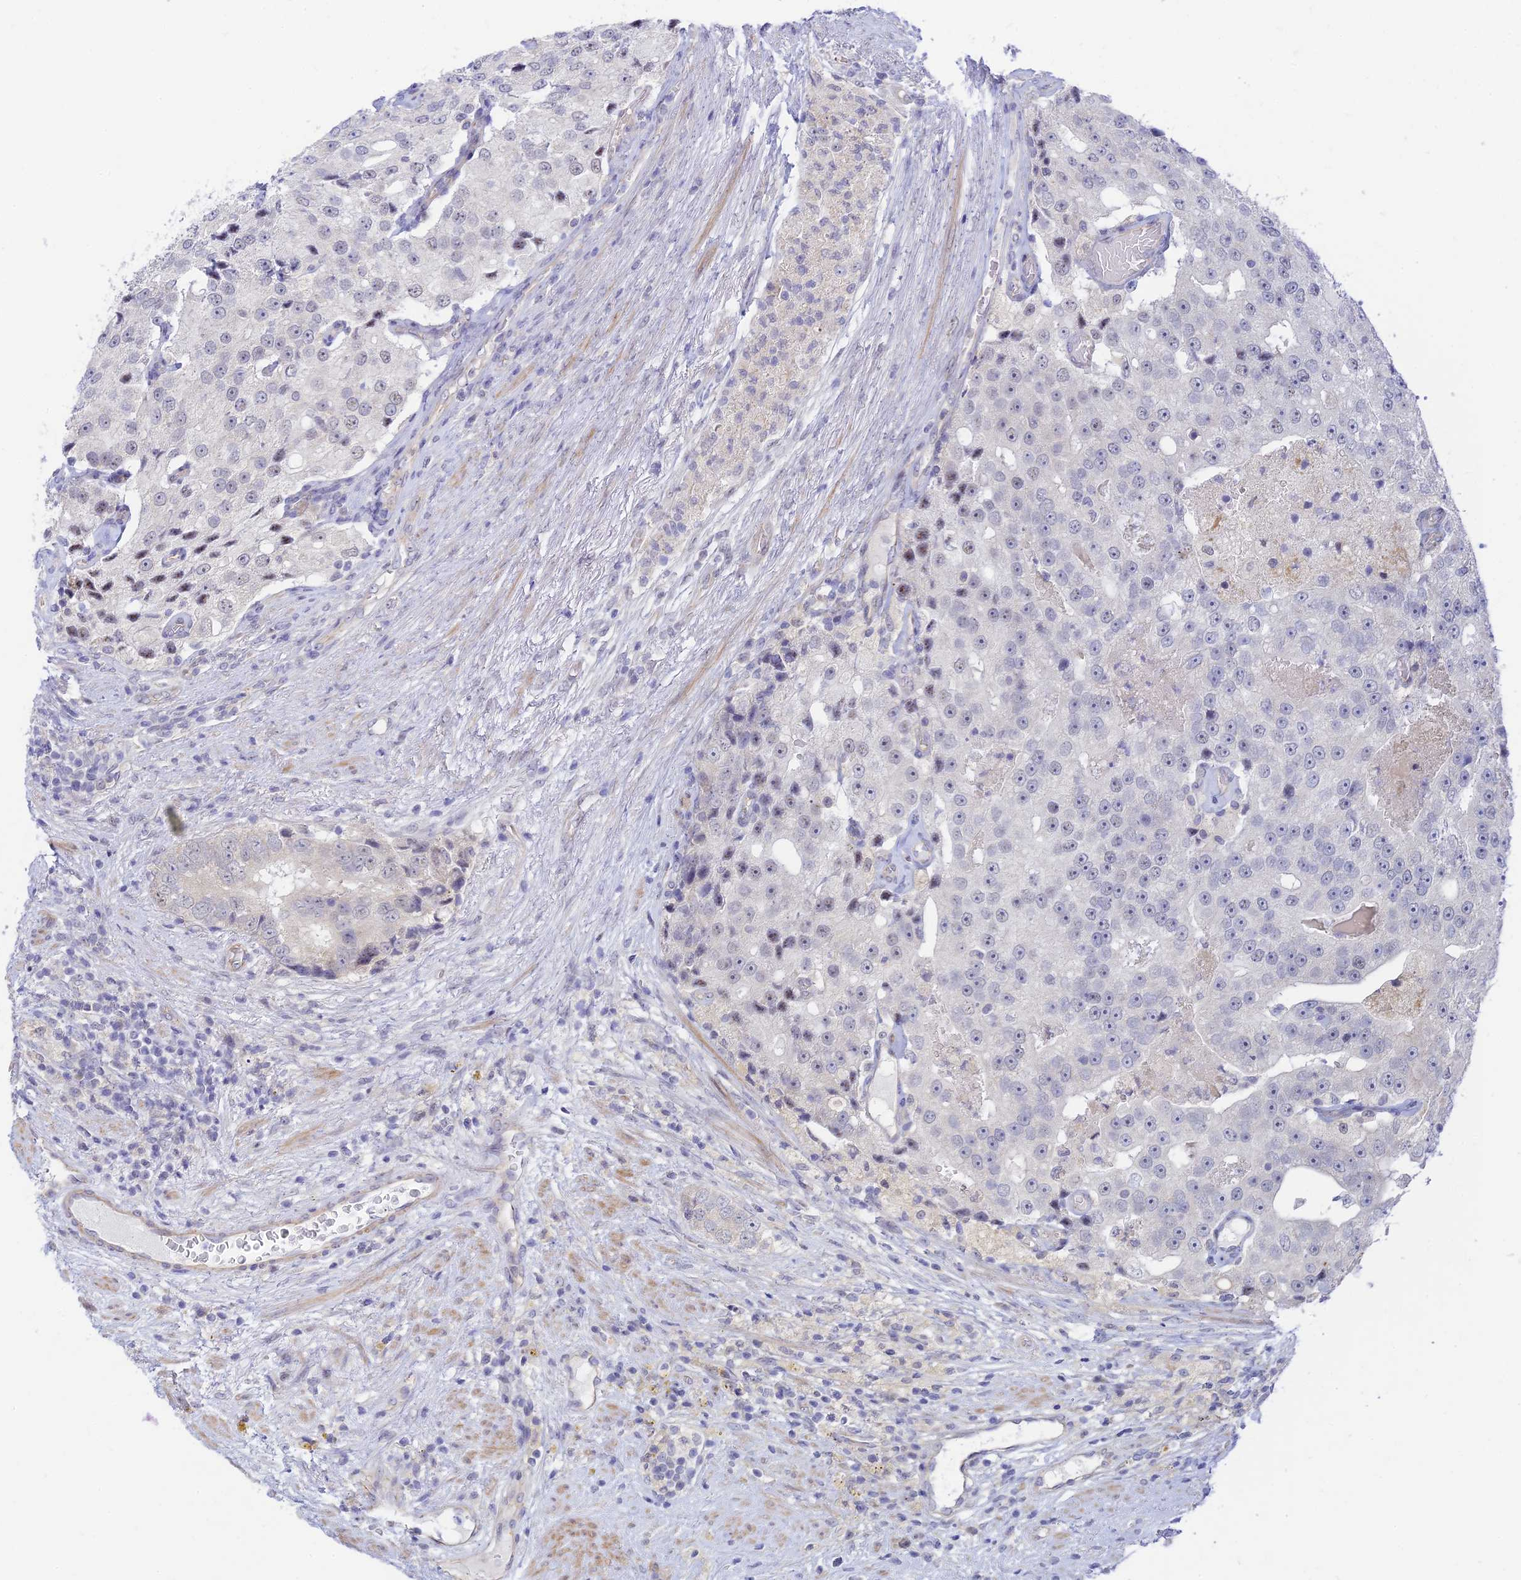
{"staining": {"intensity": "weak", "quantity": "<25%", "location": "nuclear"}, "tissue": "prostate cancer", "cell_type": "Tumor cells", "image_type": "cancer", "snomed": [{"axis": "morphology", "description": "Adenocarcinoma, High grade"}, {"axis": "topography", "description": "Prostate"}], "caption": "The micrograph exhibits no significant positivity in tumor cells of prostate cancer (high-grade adenocarcinoma).", "gene": "CFAP92", "patient": {"sex": "male", "age": 70}}